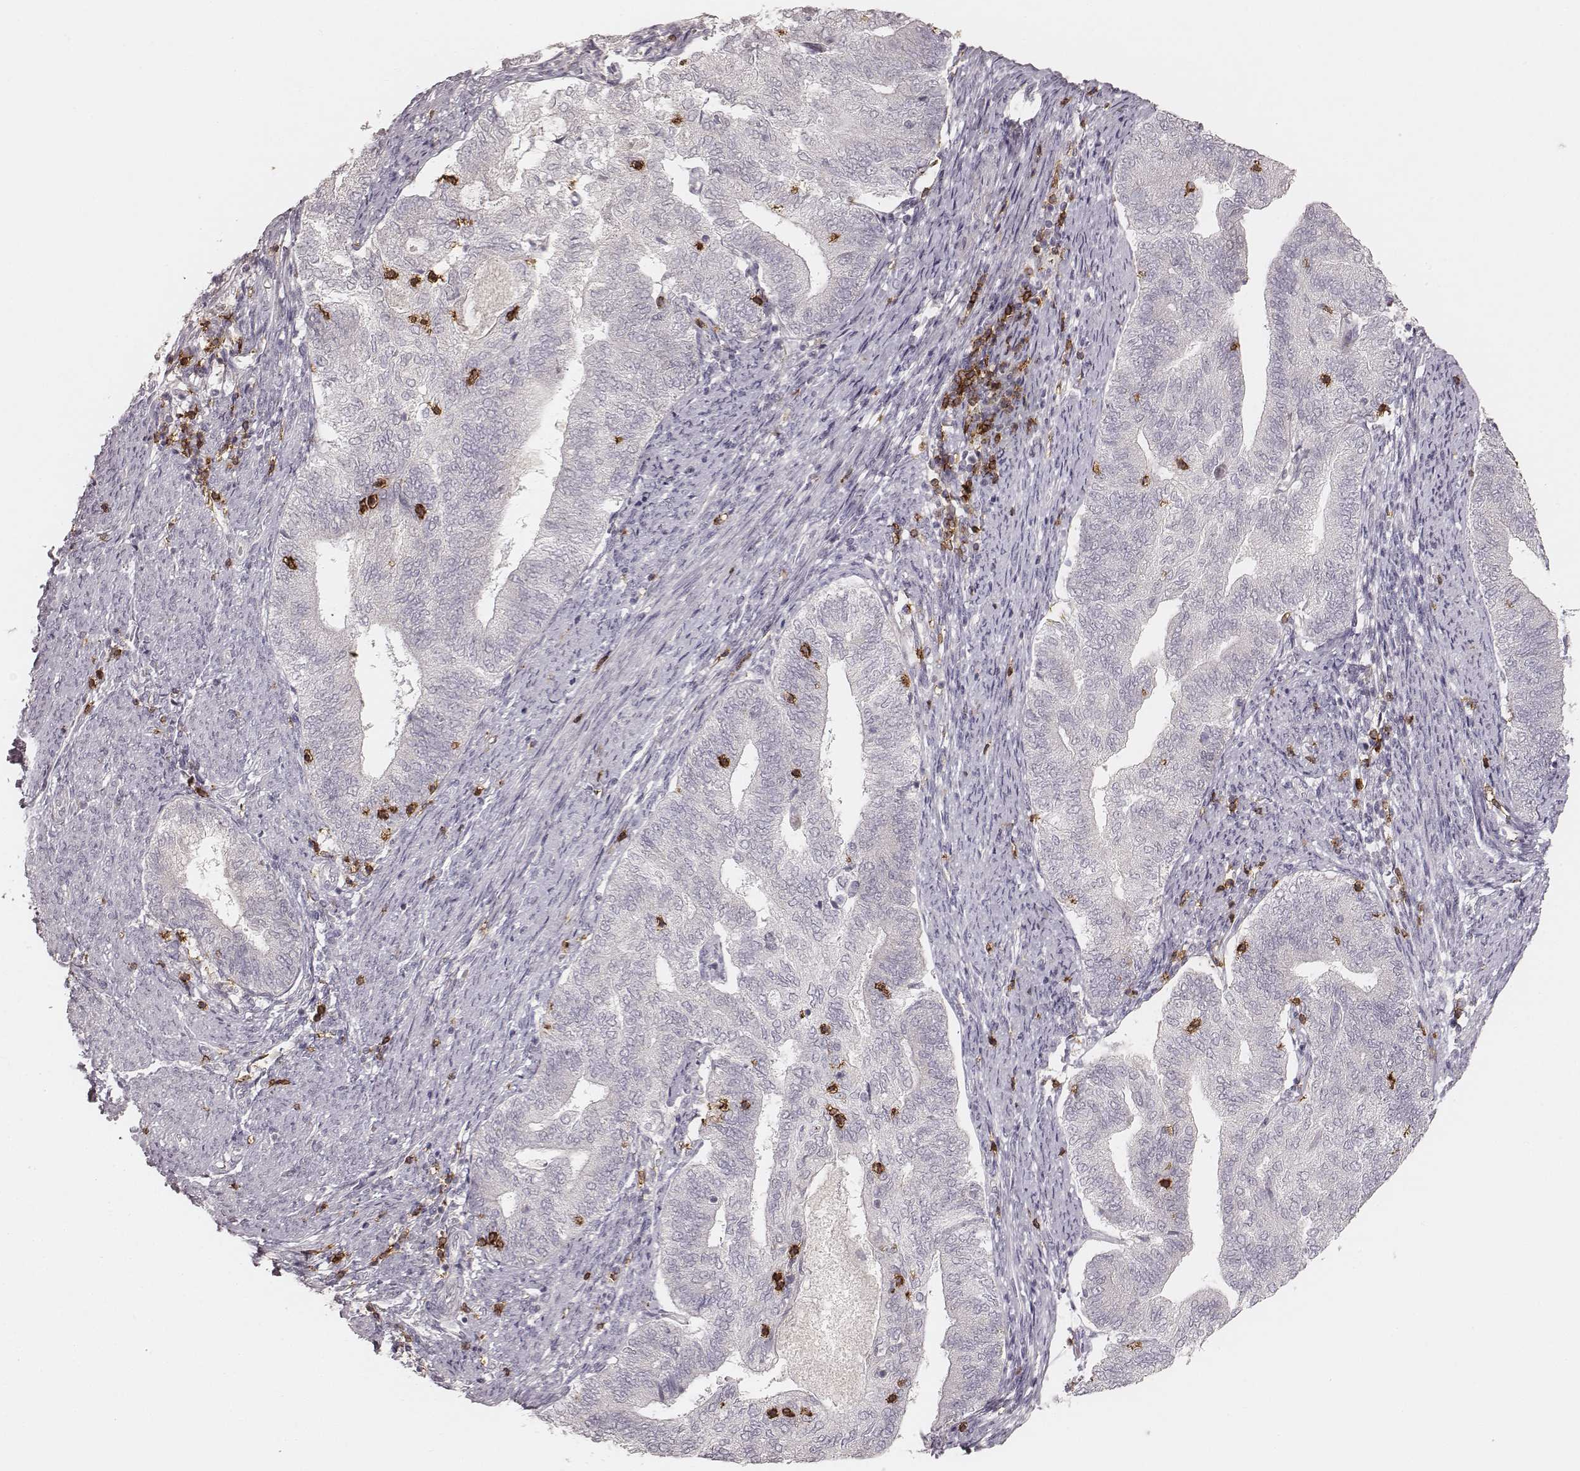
{"staining": {"intensity": "negative", "quantity": "none", "location": "none"}, "tissue": "endometrial cancer", "cell_type": "Tumor cells", "image_type": "cancer", "snomed": [{"axis": "morphology", "description": "Adenocarcinoma, NOS"}, {"axis": "topography", "description": "Endometrium"}], "caption": "IHC image of endometrial cancer (adenocarcinoma) stained for a protein (brown), which demonstrates no expression in tumor cells. The staining is performed using DAB (3,3'-diaminobenzidine) brown chromogen with nuclei counter-stained in using hematoxylin.", "gene": "CD8A", "patient": {"sex": "female", "age": 65}}